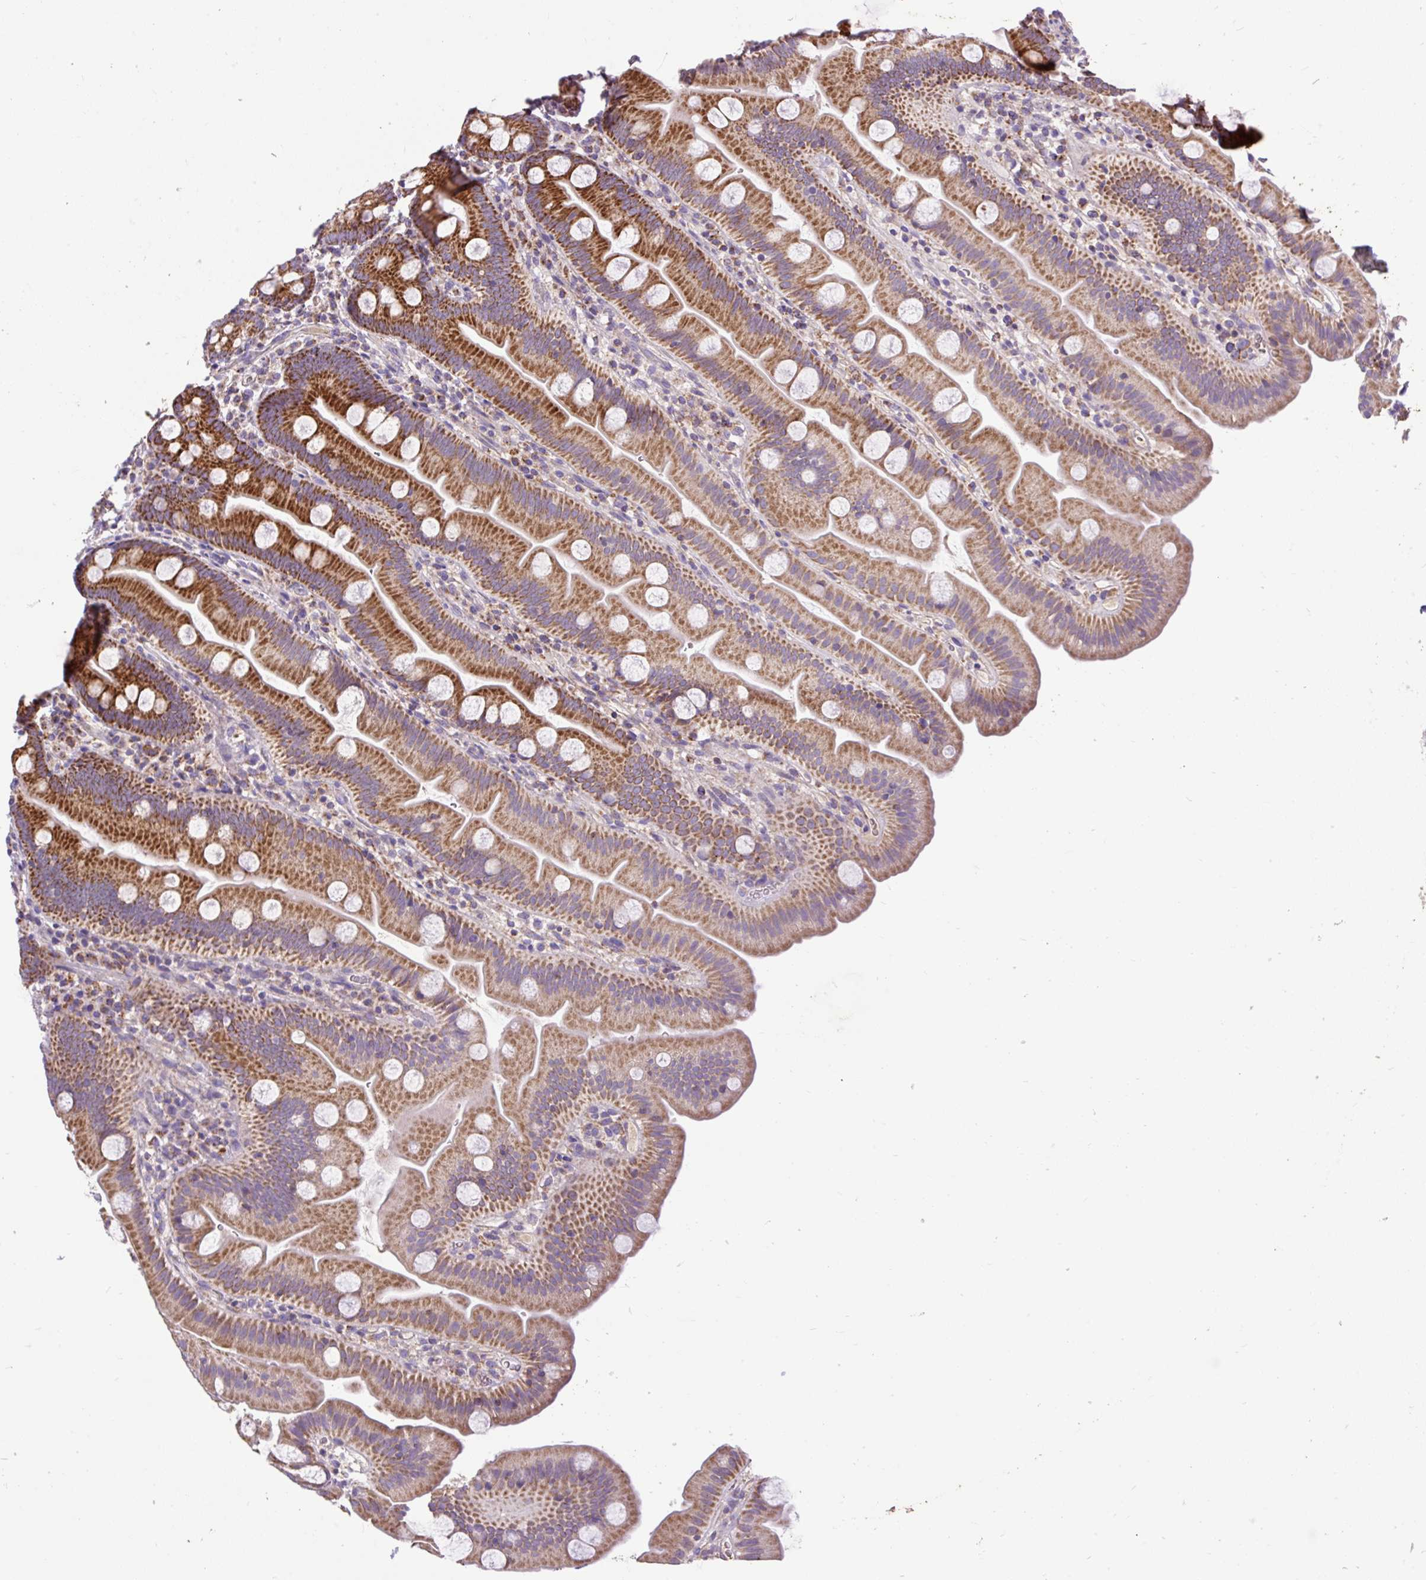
{"staining": {"intensity": "strong", "quantity": ">75%", "location": "cytoplasmic/membranous"}, "tissue": "small intestine", "cell_type": "Glandular cells", "image_type": "normal", "snomed": [{"axis": "morphology", "description": "Normal tissue, NOS"}, {"axis": "topography", "description": "Small intestine"}], "caption": "The micrograph exhibits immunohistochemical staining of benign small intestine. There is strong cytoplasmic/membranous expression is appreciated in about >75% of glandular cells.", "gene": "TOMM40", "patient": {"sex": "female", "age": 68}}